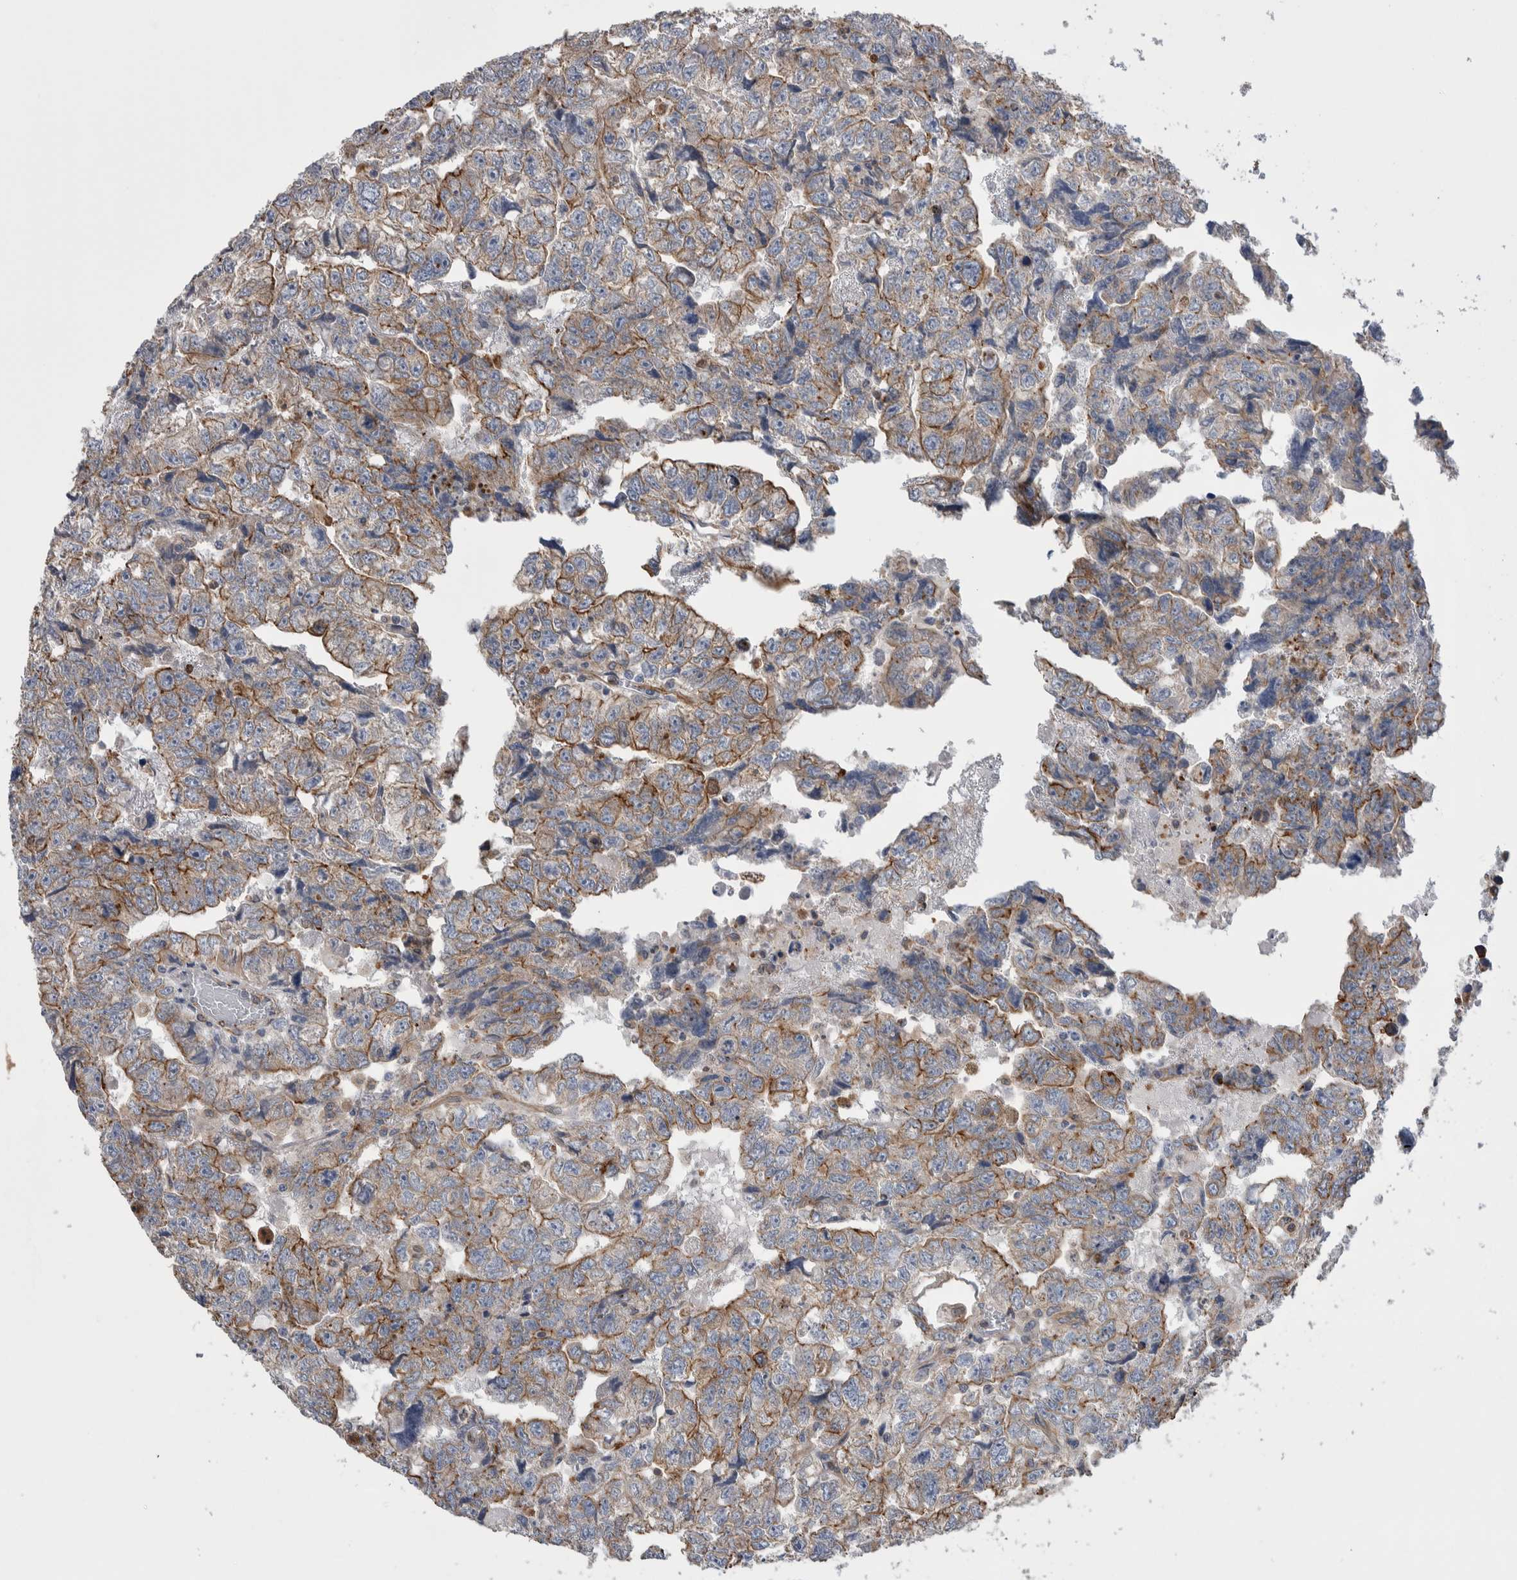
{"staining": {"intensity": "moderate", "quantity": "25%-75%", "location": "cytoplasmic/membranous"}, "tissue": "testis cancer", "cell_type": "Tumor cells", "image_type": "cancer", "snomed": [{"axis": "morphology", "description": "Carcinoma, Embryonal, NOS"}, {"axis": "topography", "description": "Testis"}], "caption": "Human testis cancer (embryonal carcinoma) stained with a brown dye reveals moderate cytoplasmic/membranous positive positivity in approximately 25%-75% of tumor cells.", "gene": "KIF12", "patient": {"sex": "male", "age": 36}}